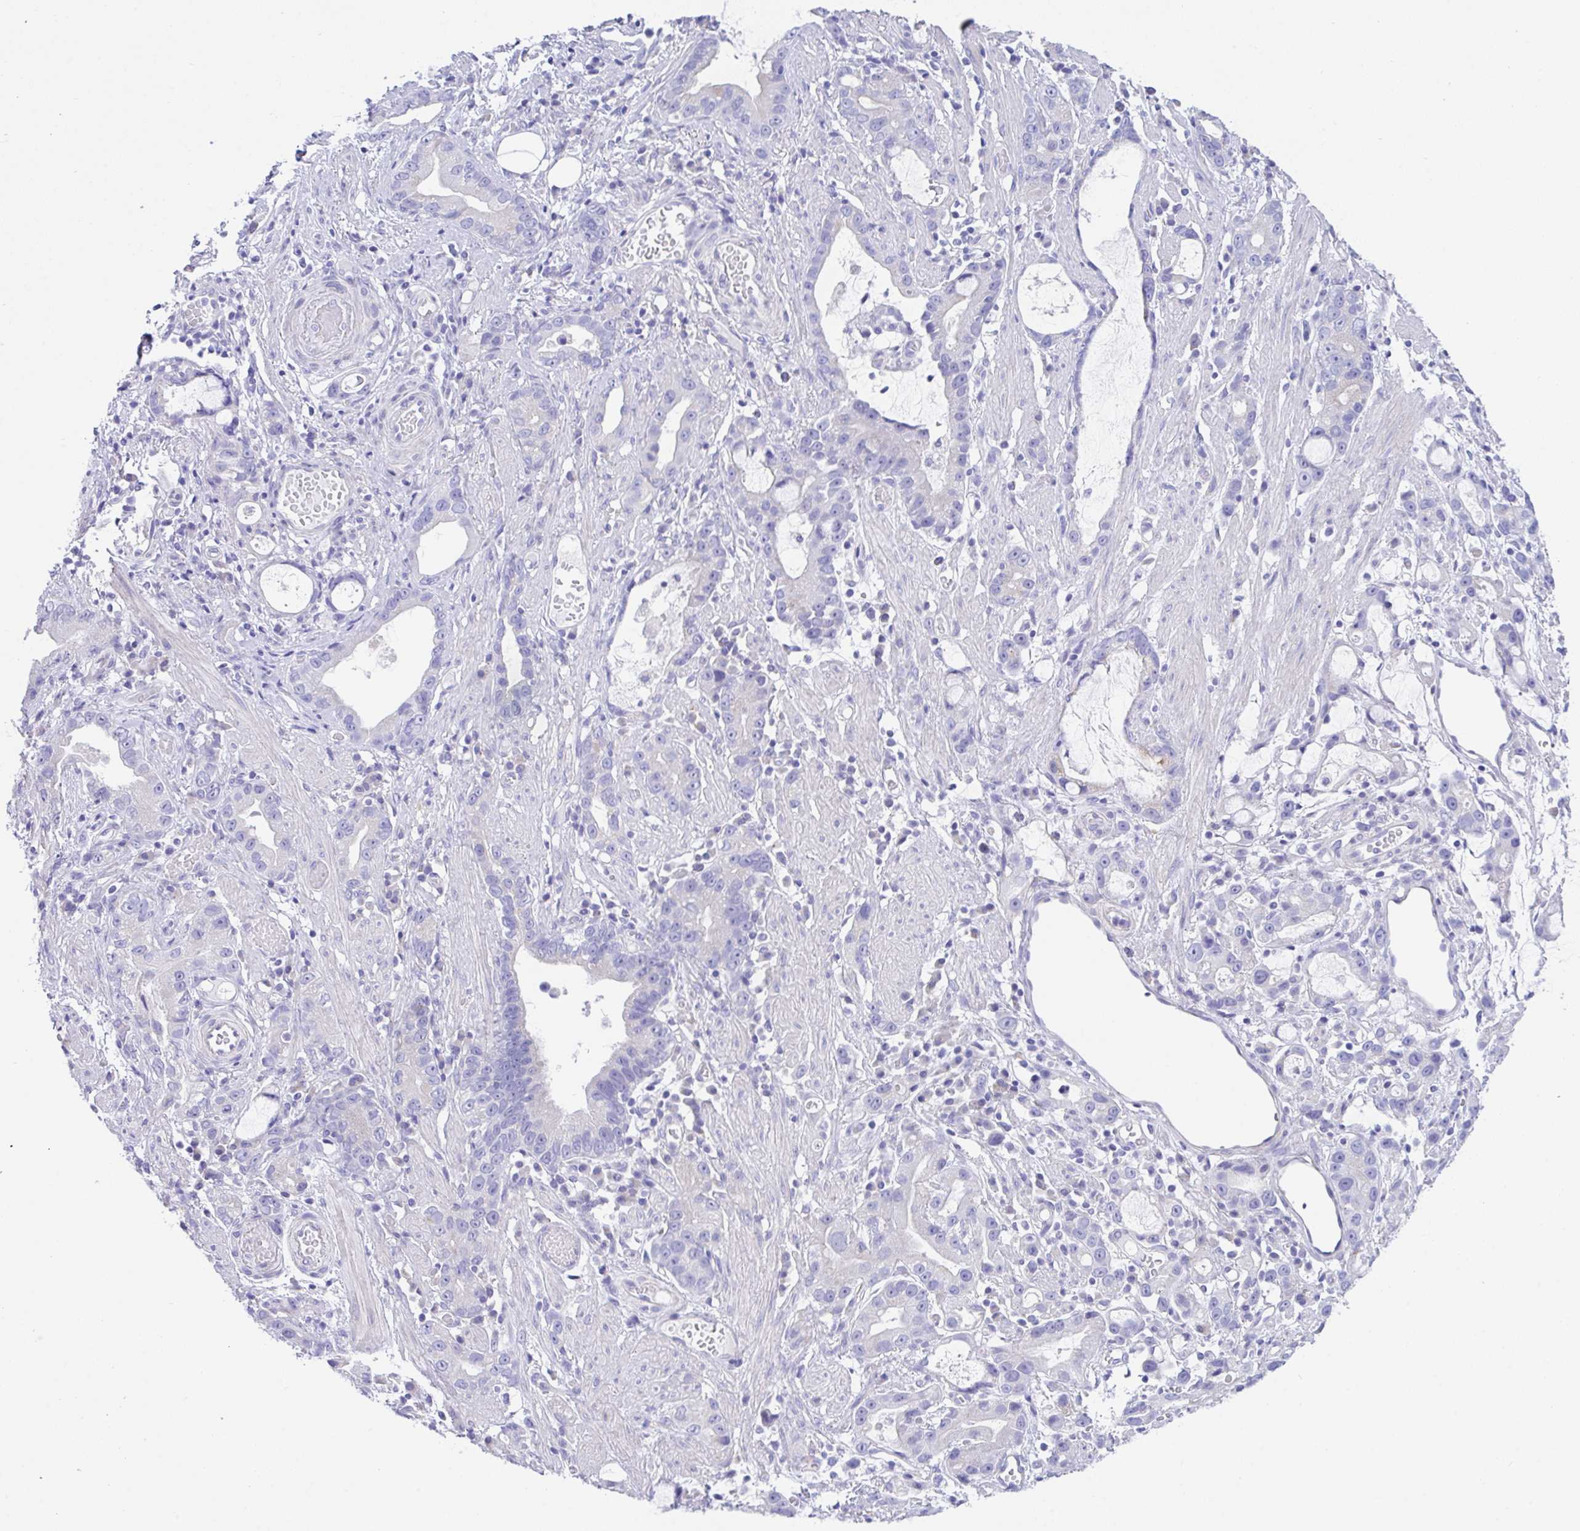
{"staining": {"intensity": "negative", "quantity": "none", "location": "none"}, "tissue": "stomach cancer", "cell_type": "Tumor cells", "image_type": "cancer", "snomed": [{"axis": "morphology", "description": "Adenocarcinoma, NOS"}, {"axis": "topography", "description": "Stomach"}], "caption": "DAB (3,3'-diaminobenzidine) immunohistochemical staining of human stomach adenocarcinoma exhibits no significant positivity in tumor cells.", "gene": "TMEM106B", "patient": {"sex": "male", "age": 55}}